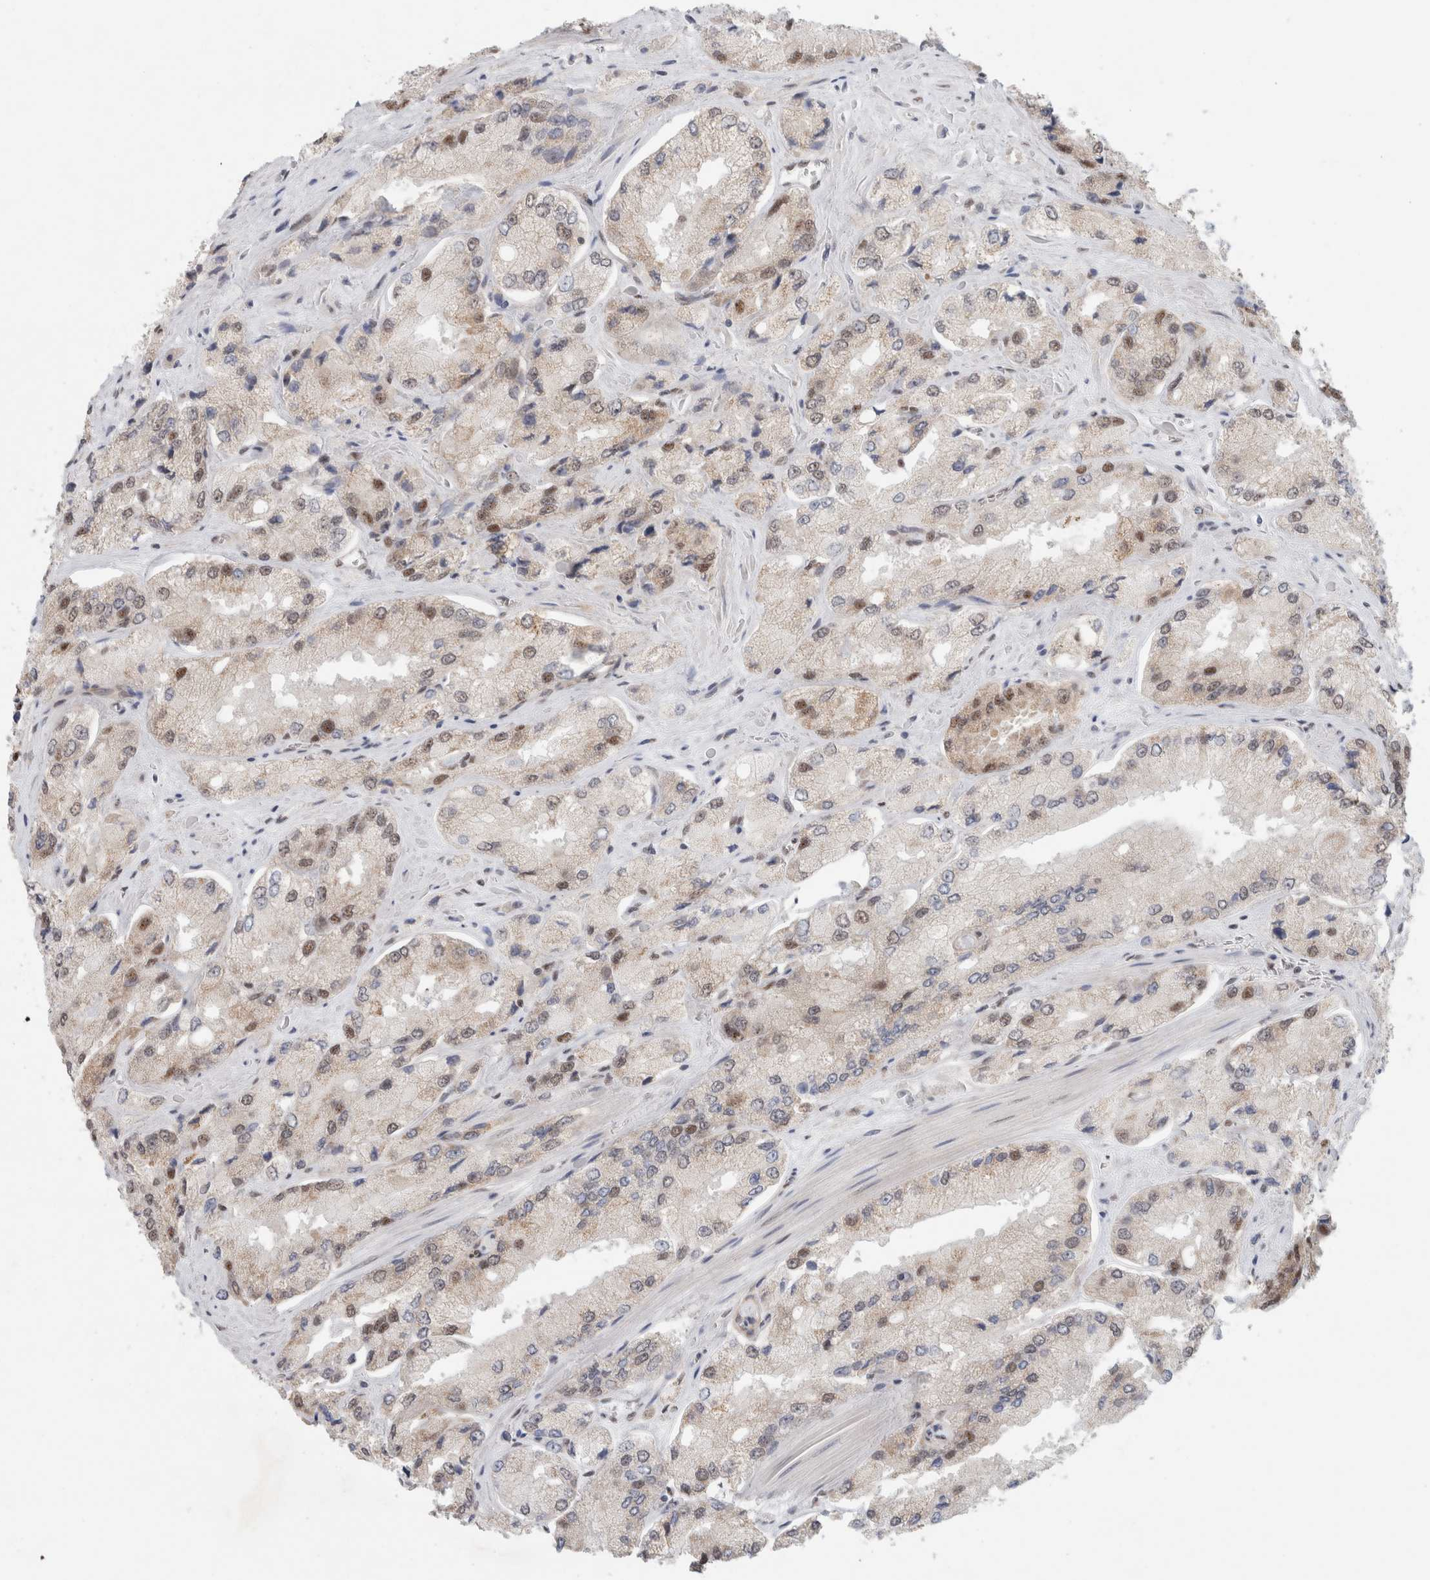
{"staining": {"intensity": "moderate", "quantity": "<25%", "location": "nuclear"}, "tissue": "prostate cancer", "cell_type": "Tumor cells", "image_type": "cancer", "snomed": [{"axis": "morphology", "description": "Adenocarcinoma, High grade"}, {"axis": "topography", "description": "Prostate"}], "caption": "Immunohistochemical staining of human prostate adenocarcinoma (high-grade) displays moderate nuclear protein positivity in about <25% of tumor cells. (brown staining indicates protein expression, while blue staining denotes nuclei).", "gene": "TRMT12", "patient": {"sex": "male", "age": 58}}